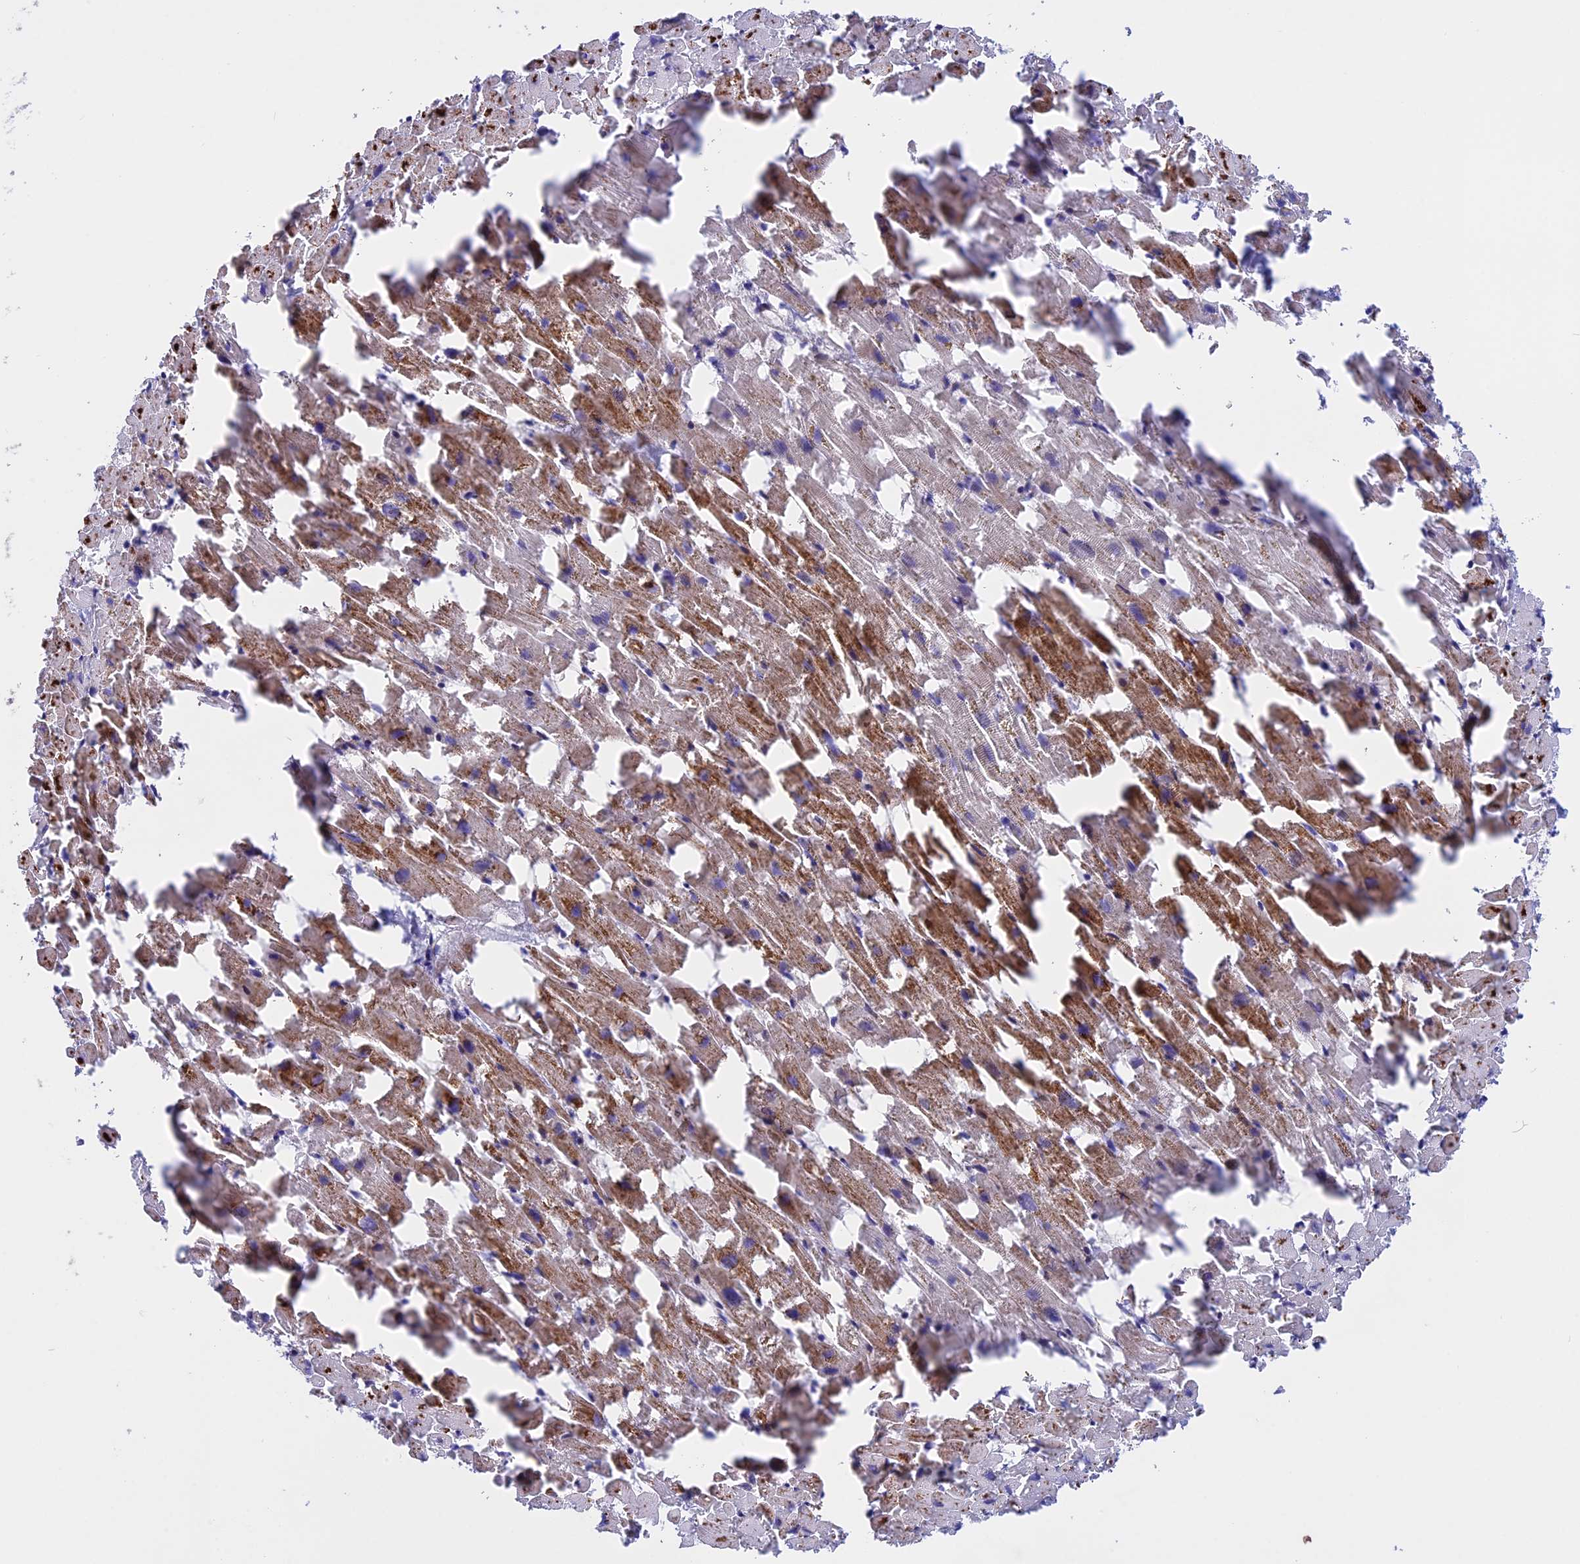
{"staining": {"intensity": "moderate", "quantity": "25%-75%", "location": "cytoplasmic/membranous"}, "tissue": "heart muscle", "cell_type": "Cardiomyocytes", "image_type": "normal", "snomed": [{"axis": "morphology", "description": "Normal tissue, NOS"}, {"axis": "topography", "description": "Heart"}], "caption": "Cardiomyocytes demonstrate moderate cytoplasmic/membranous positivity in about 25%-75% of cells in normal heart muscle.", "gene": "TMEM138", "patient": {"sex": "female", "age": 64}}